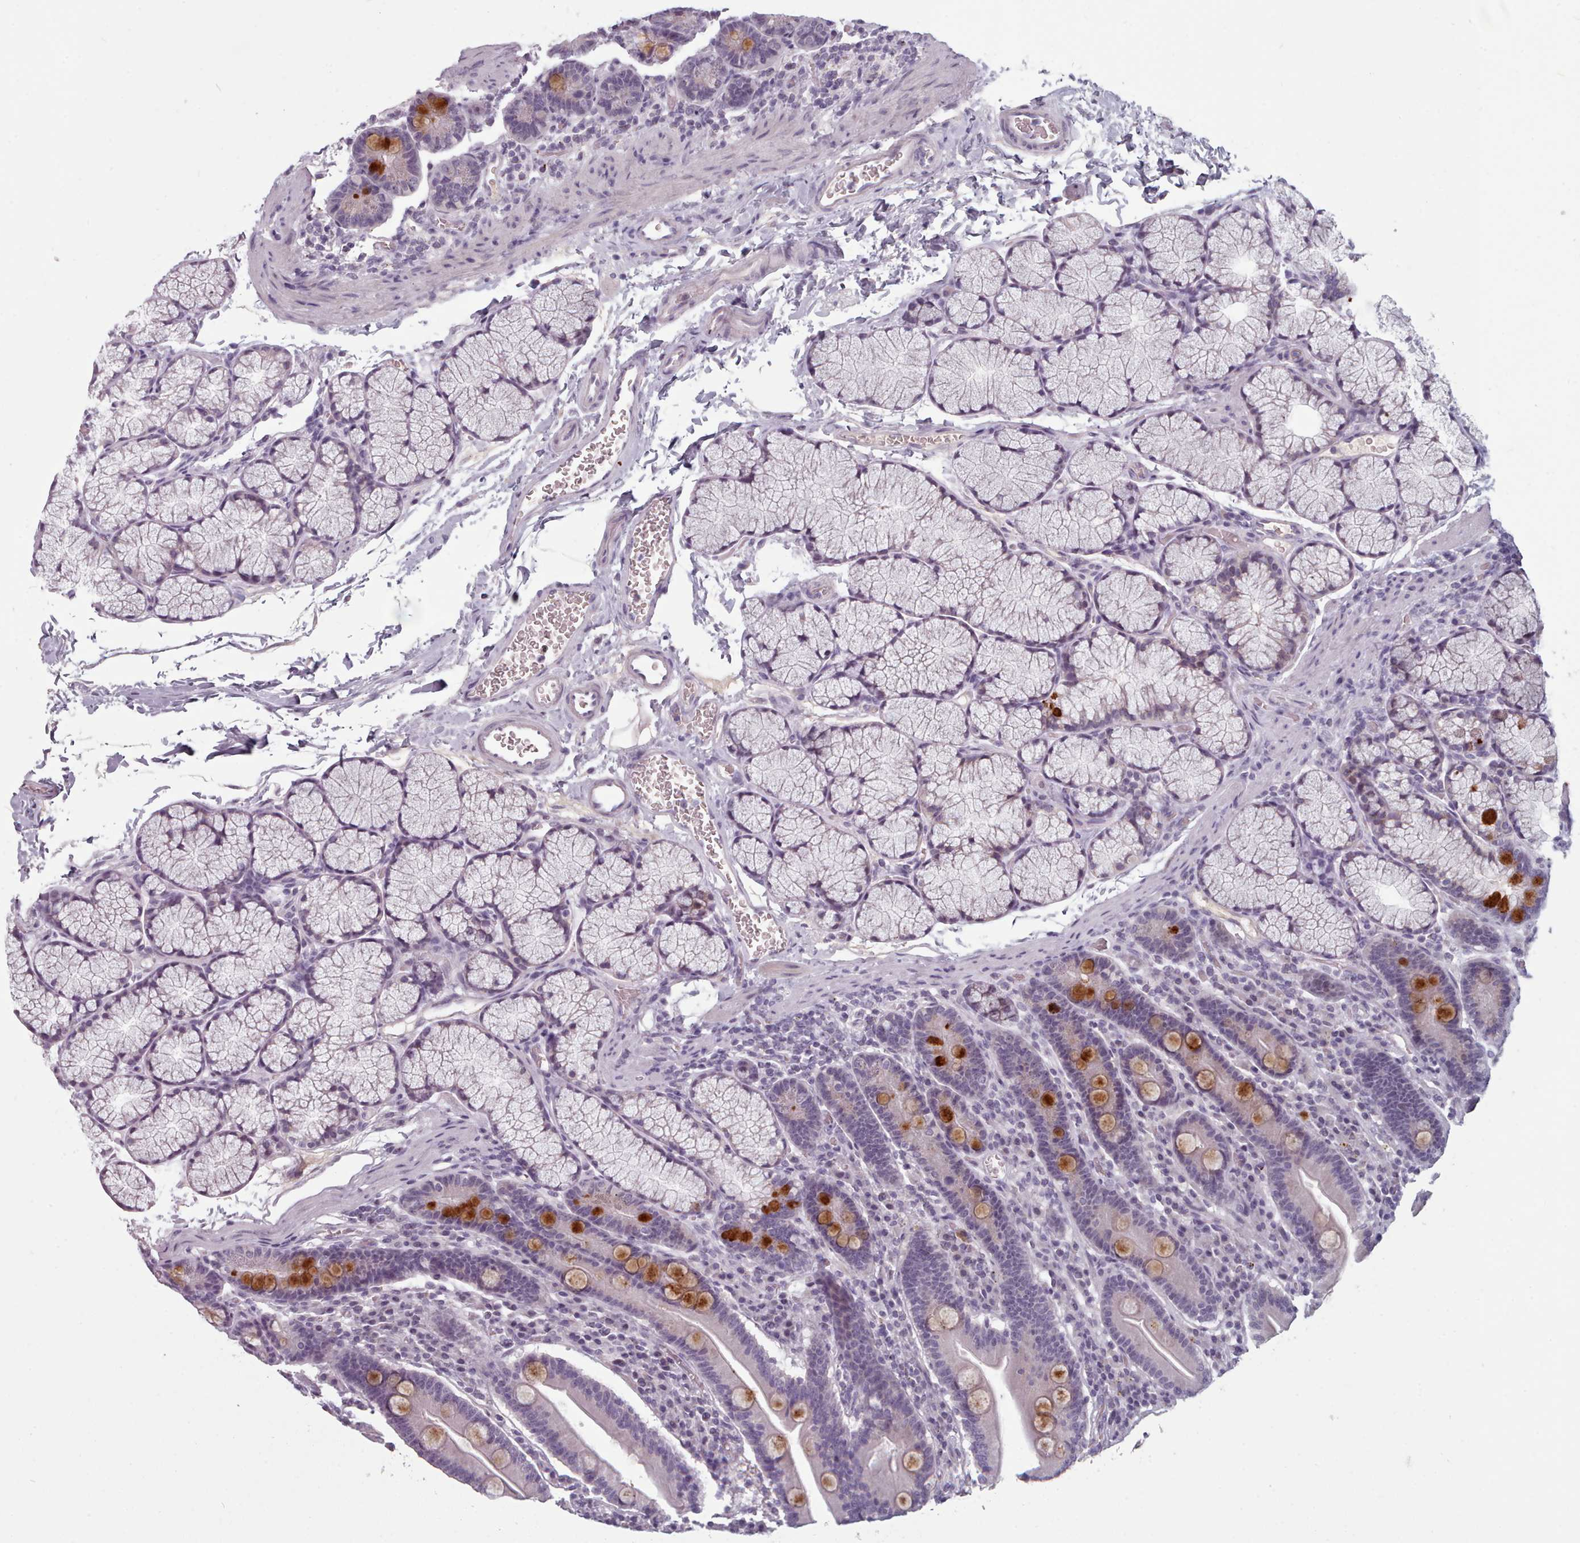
{"staining": {"intensity": "strong", "quantity": "<25%", "location": "cytoplasmic/membranous"}, "tissue": "duodenum", "cell_type": "Glandular cells", "image_type": "normal", "snomed": [{"axis": "morphology", "description": "Normal tissue, NOS"}, {"axis": "topography", "description": "Duodenum"}], "caption": "Brown immunohistochemical staining in normal human duodenum reveals strong cytoplasmic/membranous staining in approximately <25% of glandular cells. (DAB = brown stain, brightfield microscopy at high magnification).", "gene": "PBX4", "patient": {"sex": "male", "age": 35}}